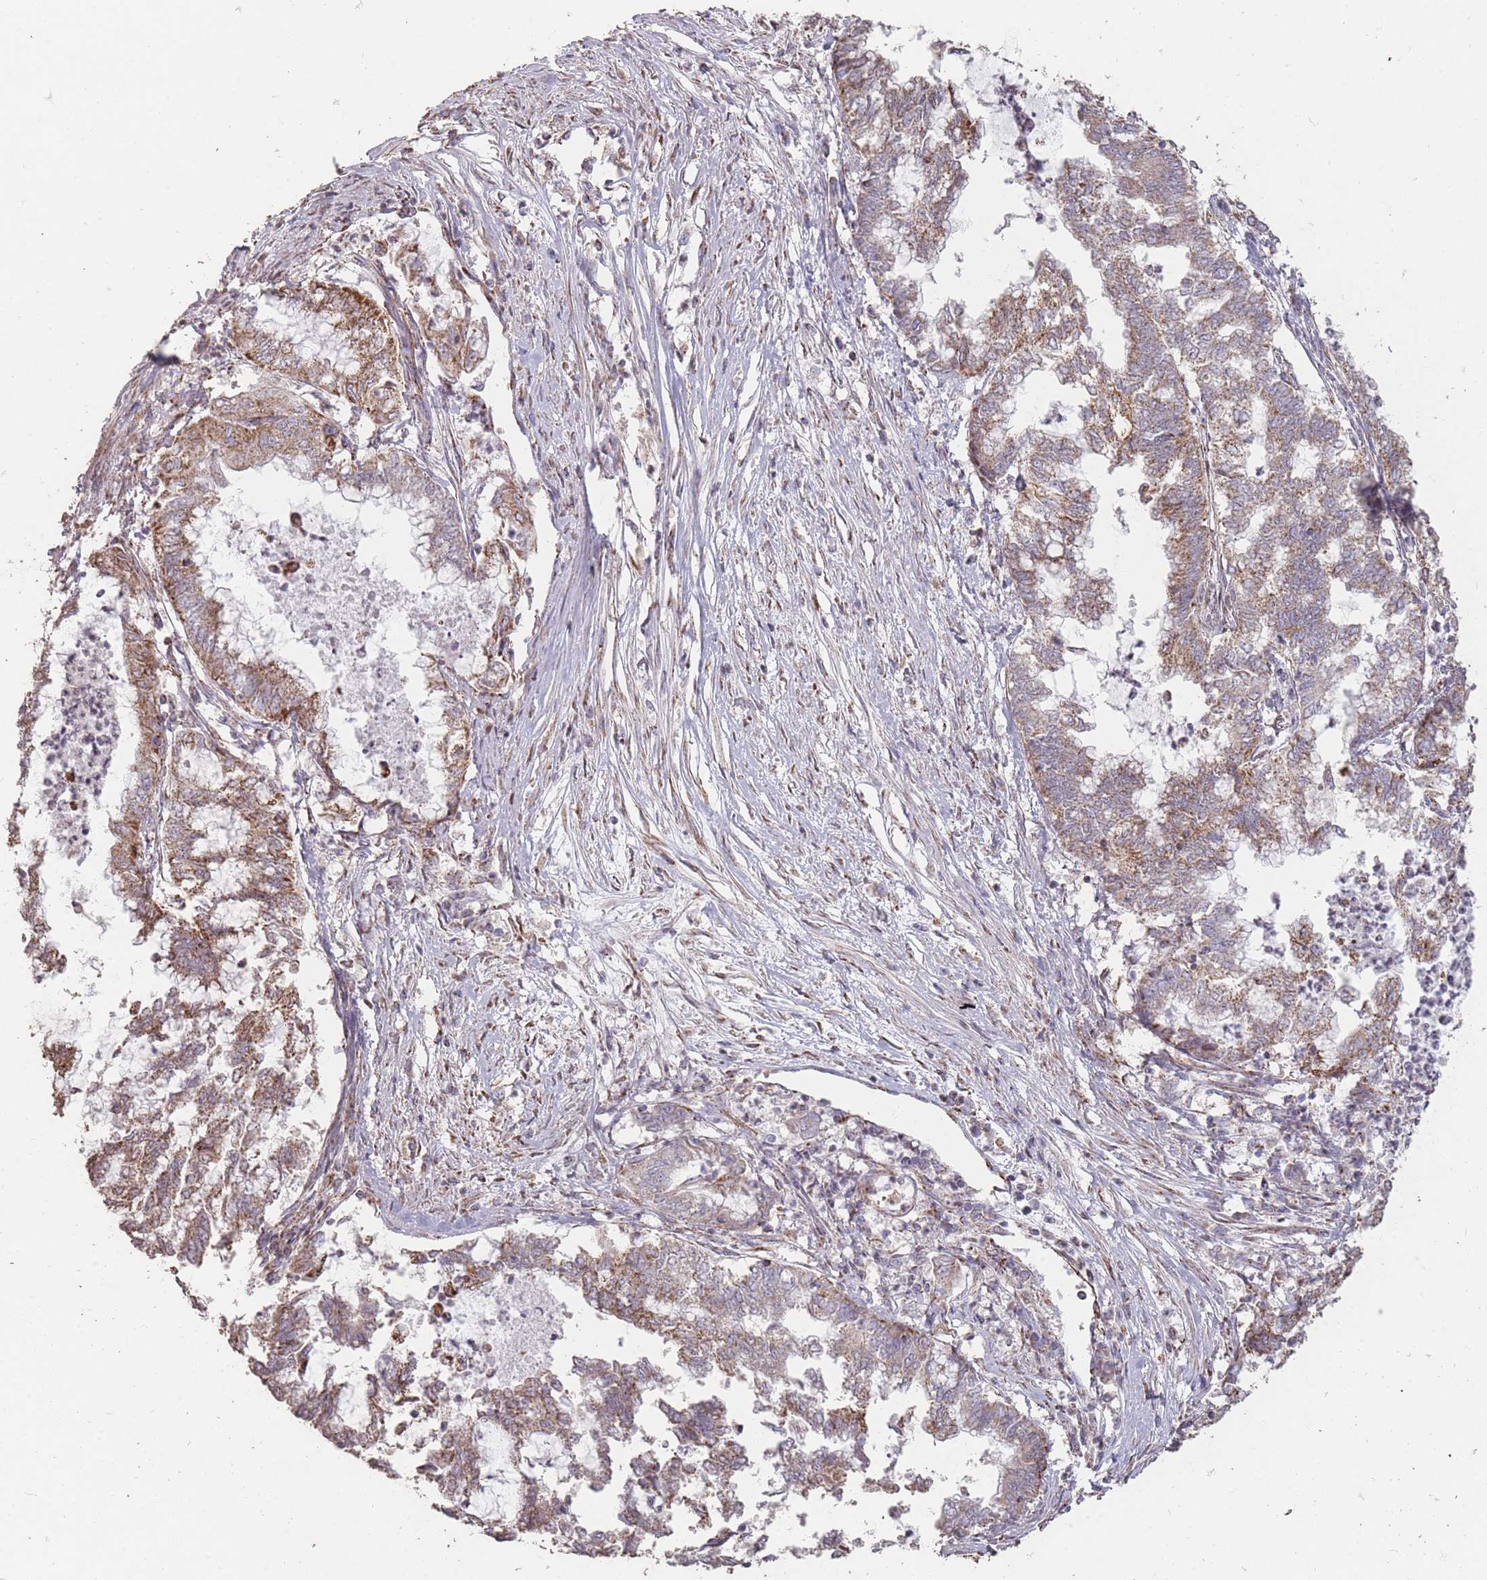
{"staining": {"intensity": "strong", "quantity": "25%-75%", "location": "cytoplasmic/membranous"}, "tissue": "endometrial cancer", "cell_type": "Tumor cells", "image_type": "cancer", "snomed": [{"axis": "morphology", "description": "Adenocarcinoma, NOS"}, {"axis": "topography", "description": "Endometrium"}], "caption": "A brown stain highlights strong cytoplasmic/membranous positivity of a protein in endometrial cancer (adenocarcinoma) tumor cells.", "gene": "CNOT8", "patient": {"sex": "female", "age": 79}}